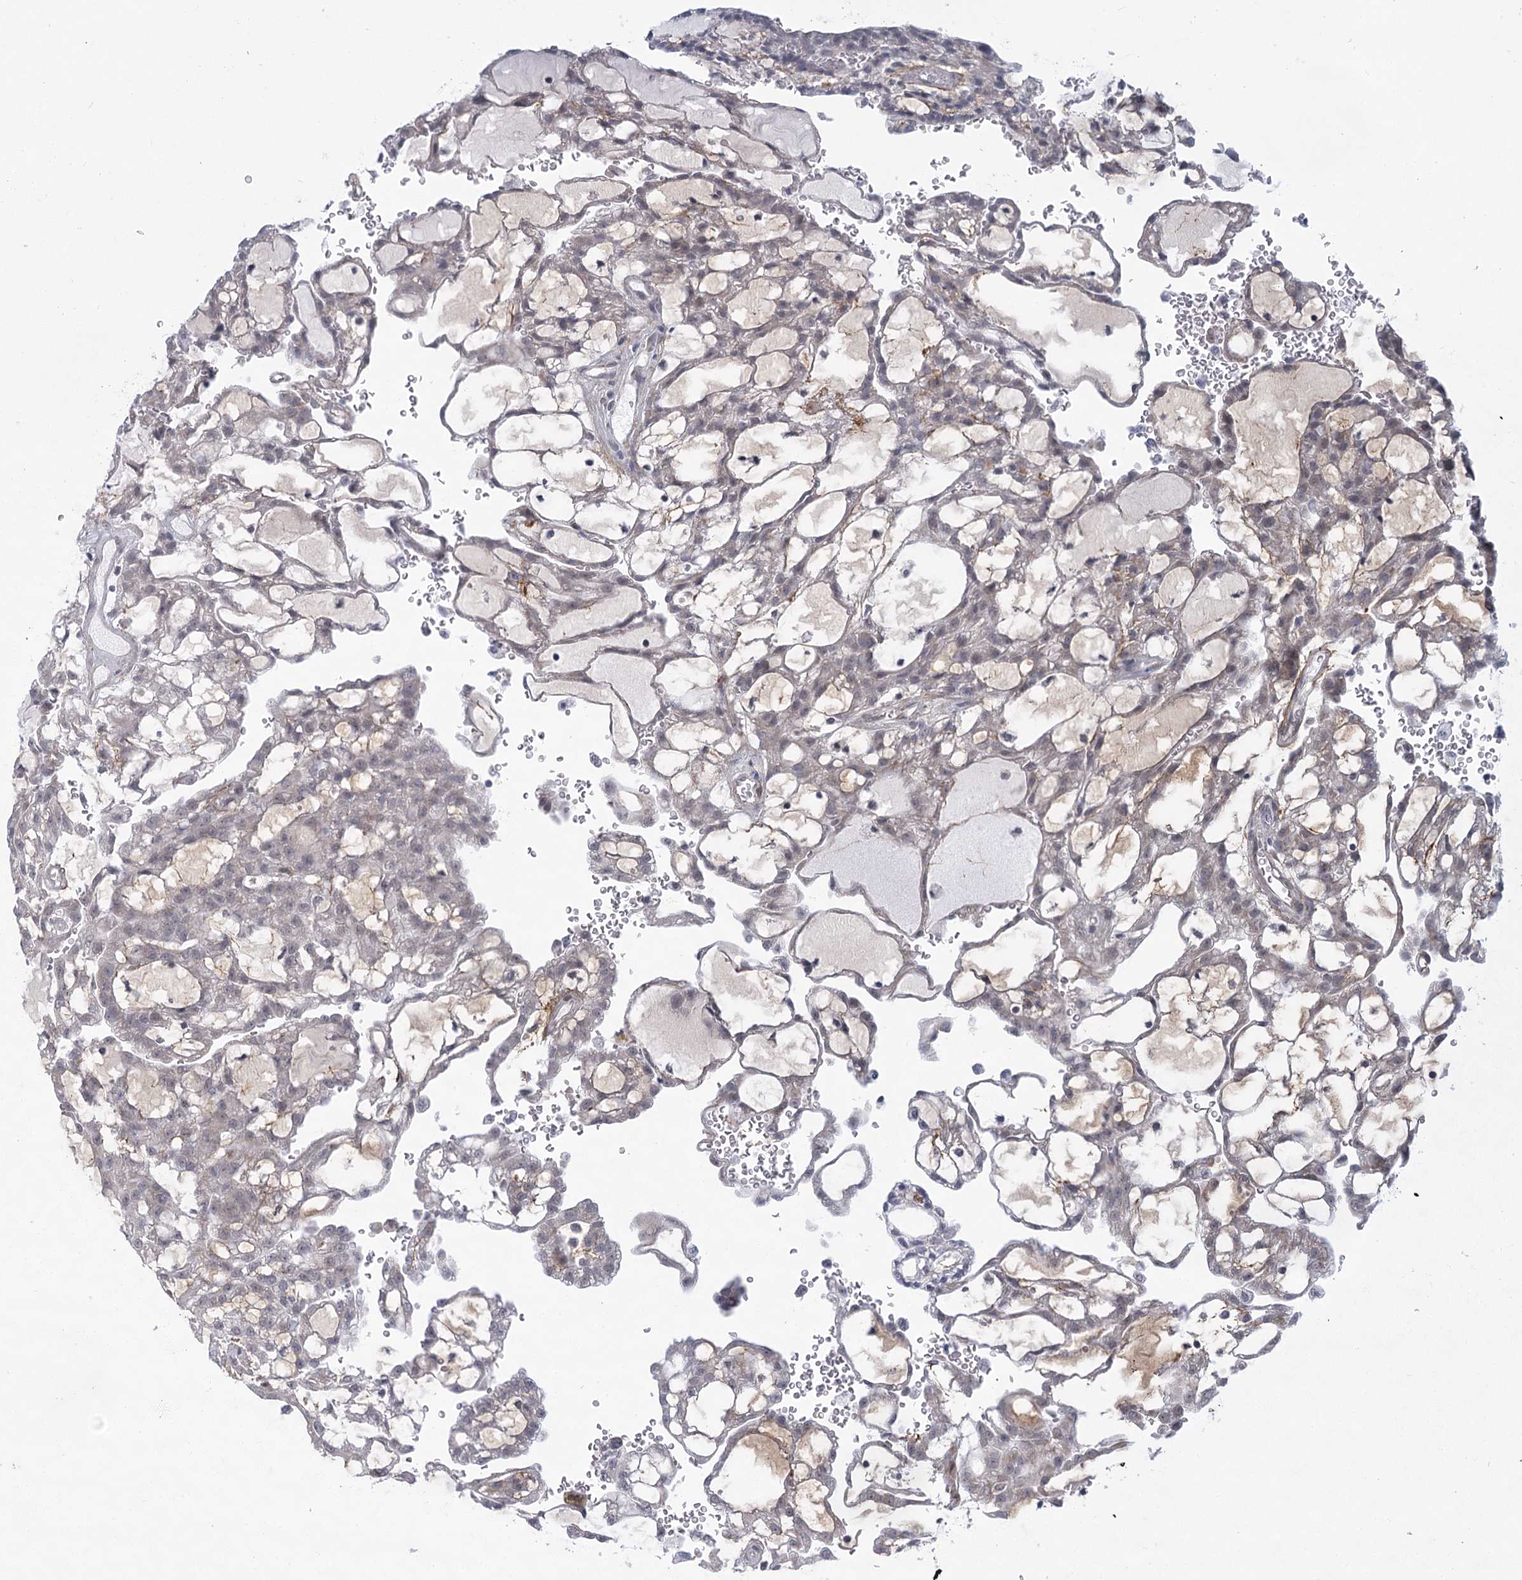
{"staining": {"intensity": "negative", "quantity": "none", "location": "none"}, "tissue": "renal cancer", "cell_type": "Tumor cells", "image_type": "cancer", "snomed": [{"axis": "morphology", "description": "Adenocarcinoma, NOS"}, {"axis": "topography", "description": "Kidney"}], "caption": "Immunohistochemistry (IHC) photomicrograph of neoplastic tissue: adenocarcinoma (renal) stained with DAB (3,3'-diaminobenzidine) demonstrates no significant protein positivity in tumor cells. (Immunohistochemistry, brightfield microscopy, high magnification).", "gene": "MED28", "patient": {"sex": "male", "age": 63}}